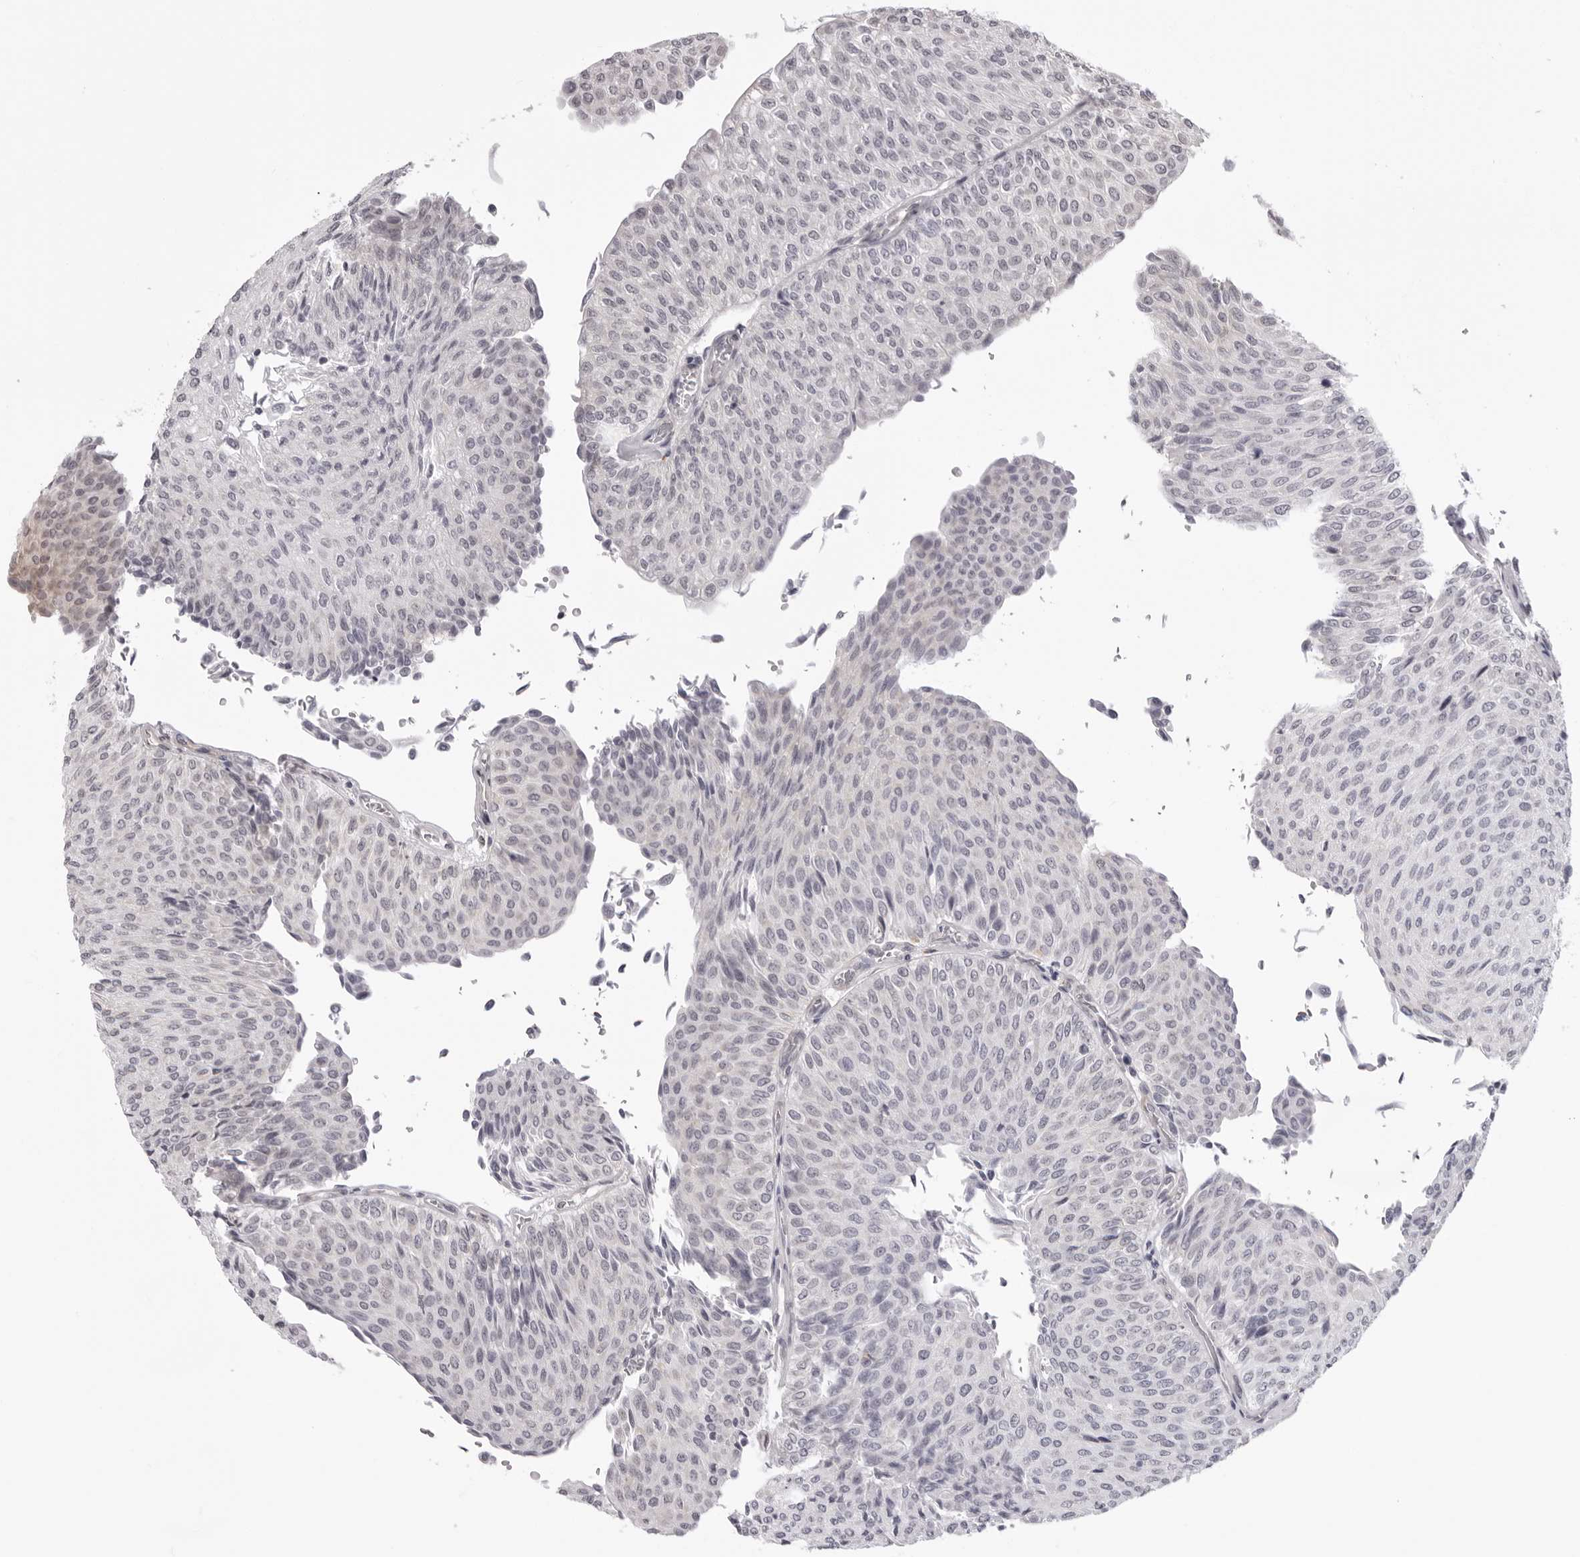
{"staining": {"intensity": "negative", "quantity": "none", "location": "none"}, "tissue": "urothelial cancer", "cell_type": "Tumor cells", "image_type": "cancer", "snomed": [{"axis": "morphology", "description": "Urothelial carcinoma, Low grade"}, {"axis": "topography", "description": "Urinary bladder"}], "caption": "Immunohistochemical staining of human urothelial carcinoma (low-grade) reveals no significant expression in tumor cells. The staining was performed using DAB to visualize the protein expression in brown, while the nuclei were stained in blue with hematoxylin (Magnification: 20x).", "gene": "SUGCT", "patient": {"sex": "male", "age": 78}}